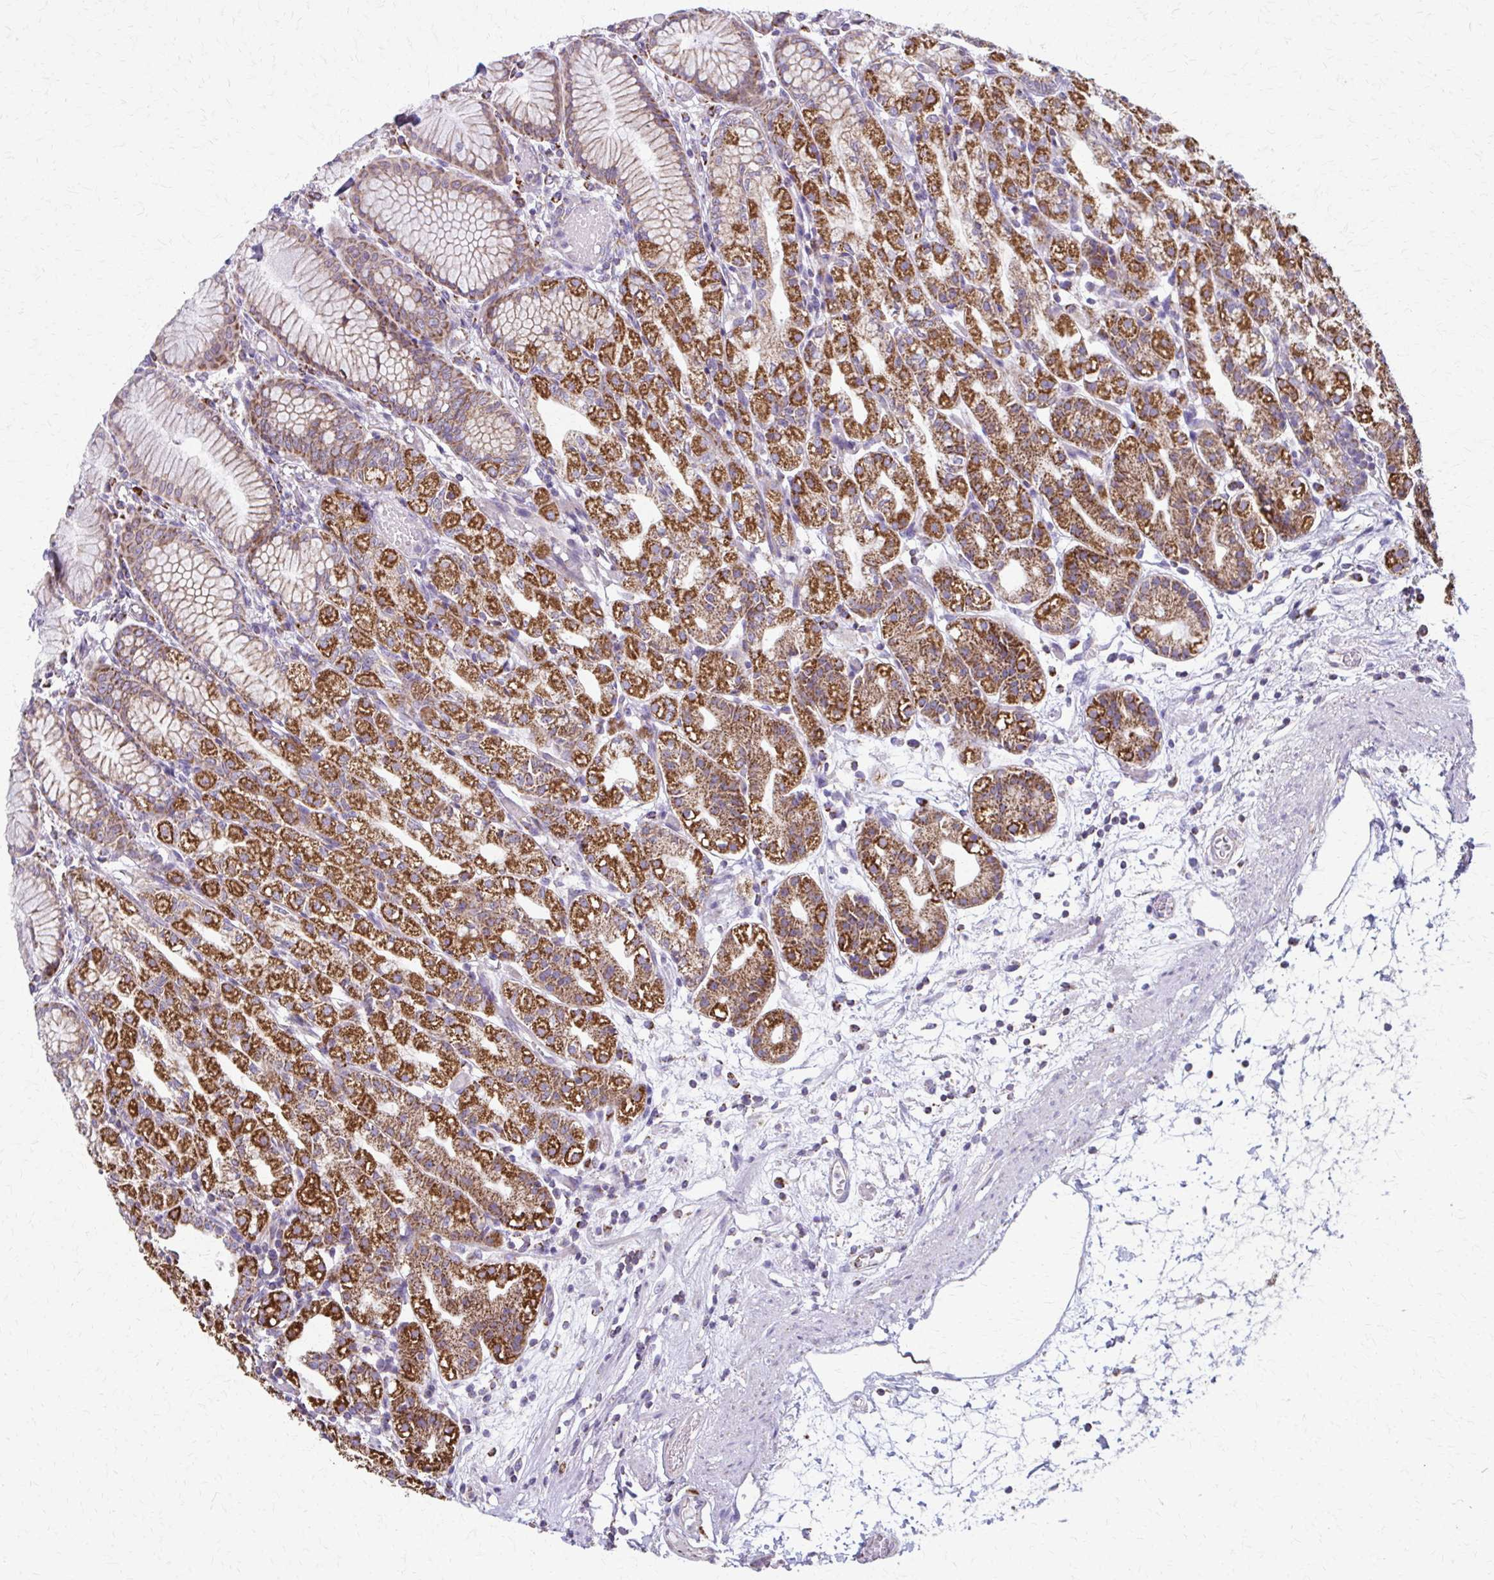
{"staining": {"intensity": "strong", "quantity": ">75%", "location": "cytoplasmic/membranous"}, "tissue": "stomach", "cell_type": "Glandular cells", "image_type": "normal", "snomed": [{"axis": "morphology", "description": "Normal tissue, NOS"}, {"axis": "topography", "description": "Stomach"}], "caption": "This histopathology image exhibits normal stomach stained with immunohistochemistry to label a protein in brown. The cytoplasmic/membranous of glandular cells show strong positivity for the protein. Nuclei are counter-stained blue.", "gene": "TVP23A", "patient": {"sex": "female", "age": 57}}